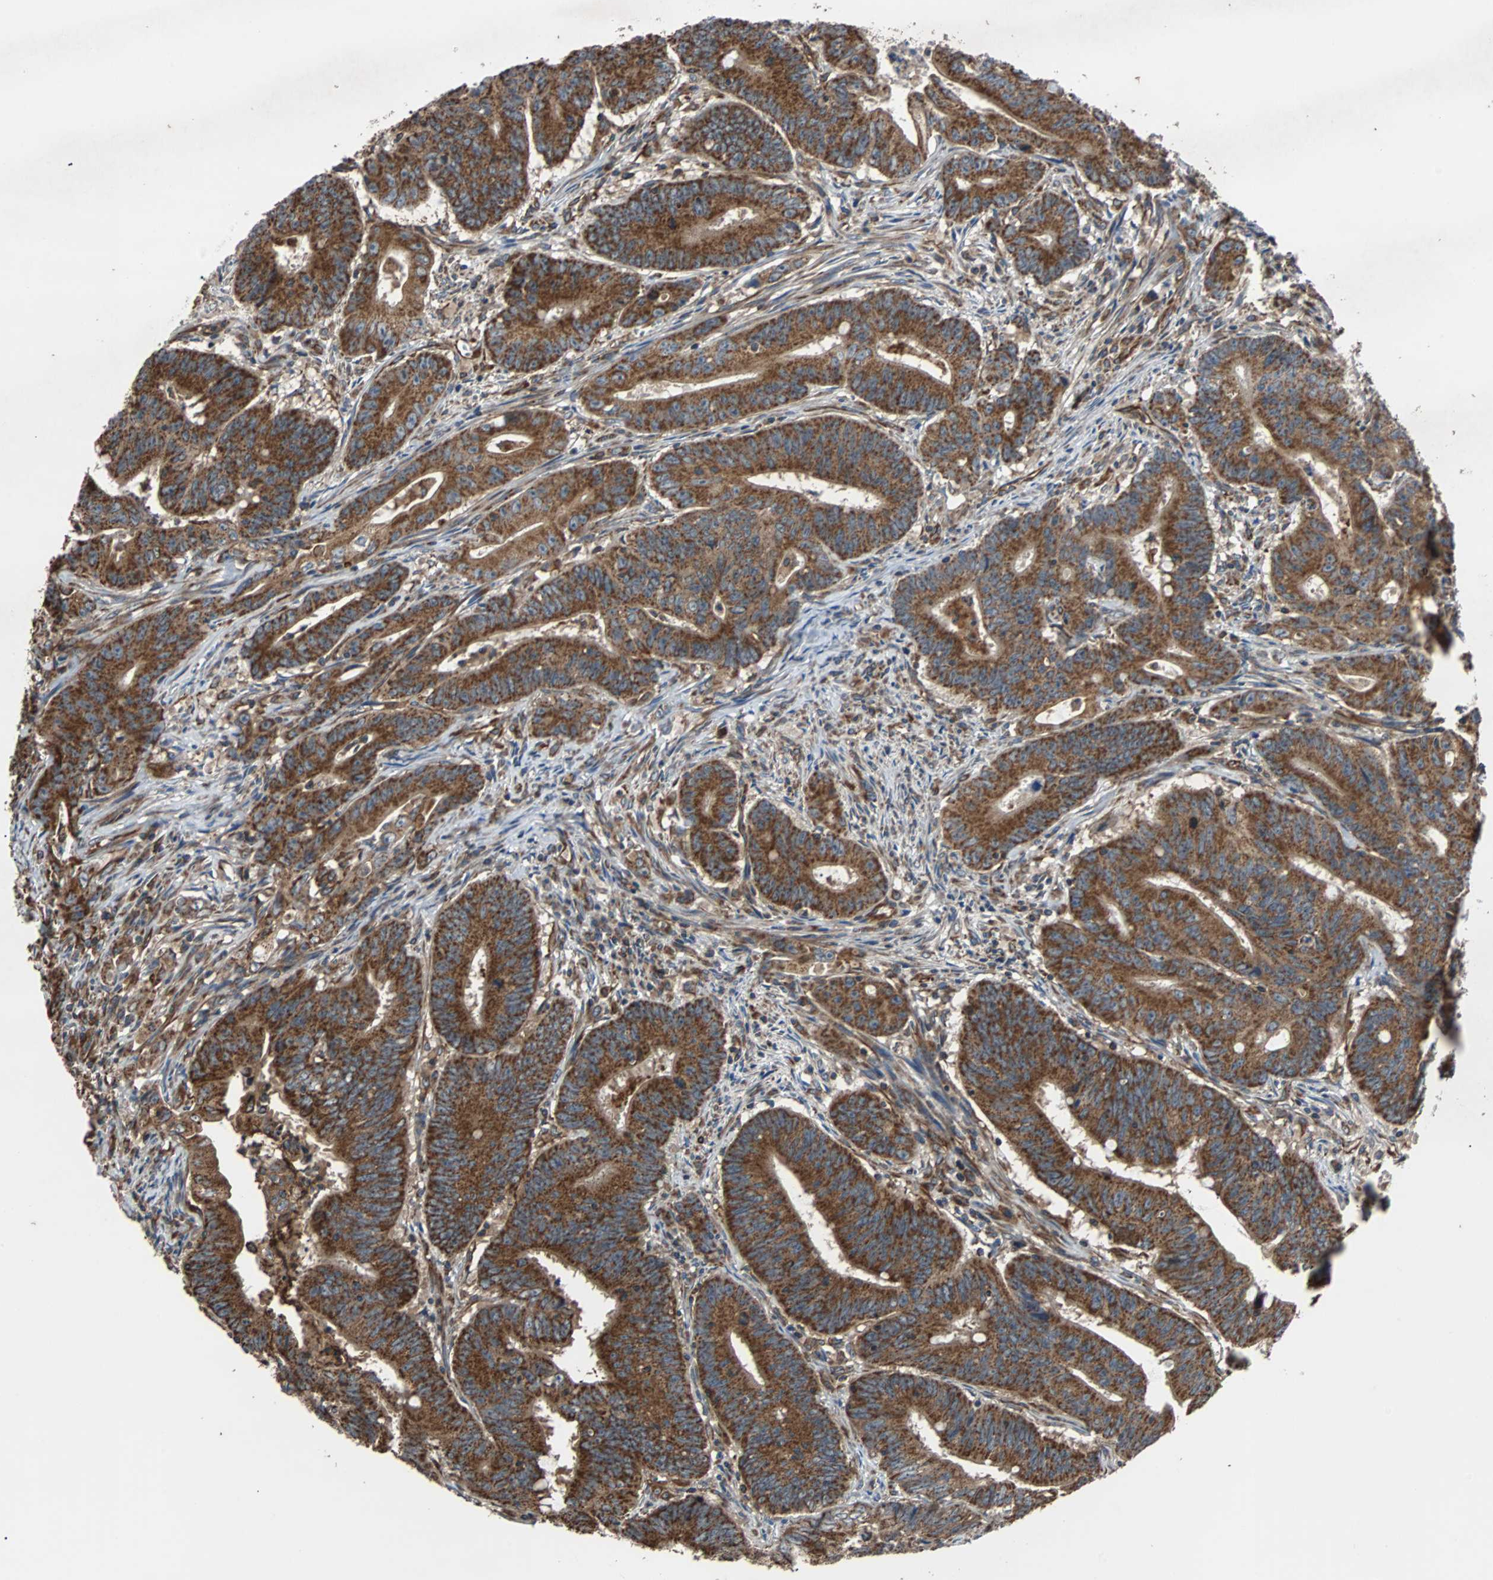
{"staining": {"intensity": "strong", "quantity": ">75%", "location": "cytoplasmic/membranous"}, "tissue": "colorectal cancer", "cell_type": "Tumor cells", "image_type": "cancer", "snomed": [{"axis": "morphology", "description": "Adenocarcinoma, NOS"}, {"axis": "topography", "description": "Colon"}], "caption": "Human colorectal adenocarcinoma stained for a protein (brown) reveals strong cytoplasmic/membranous positive staining in approximately >75% of tumor cells.", "gene": "ACTR3", "patient": {"sex": "male", "age": 45}}